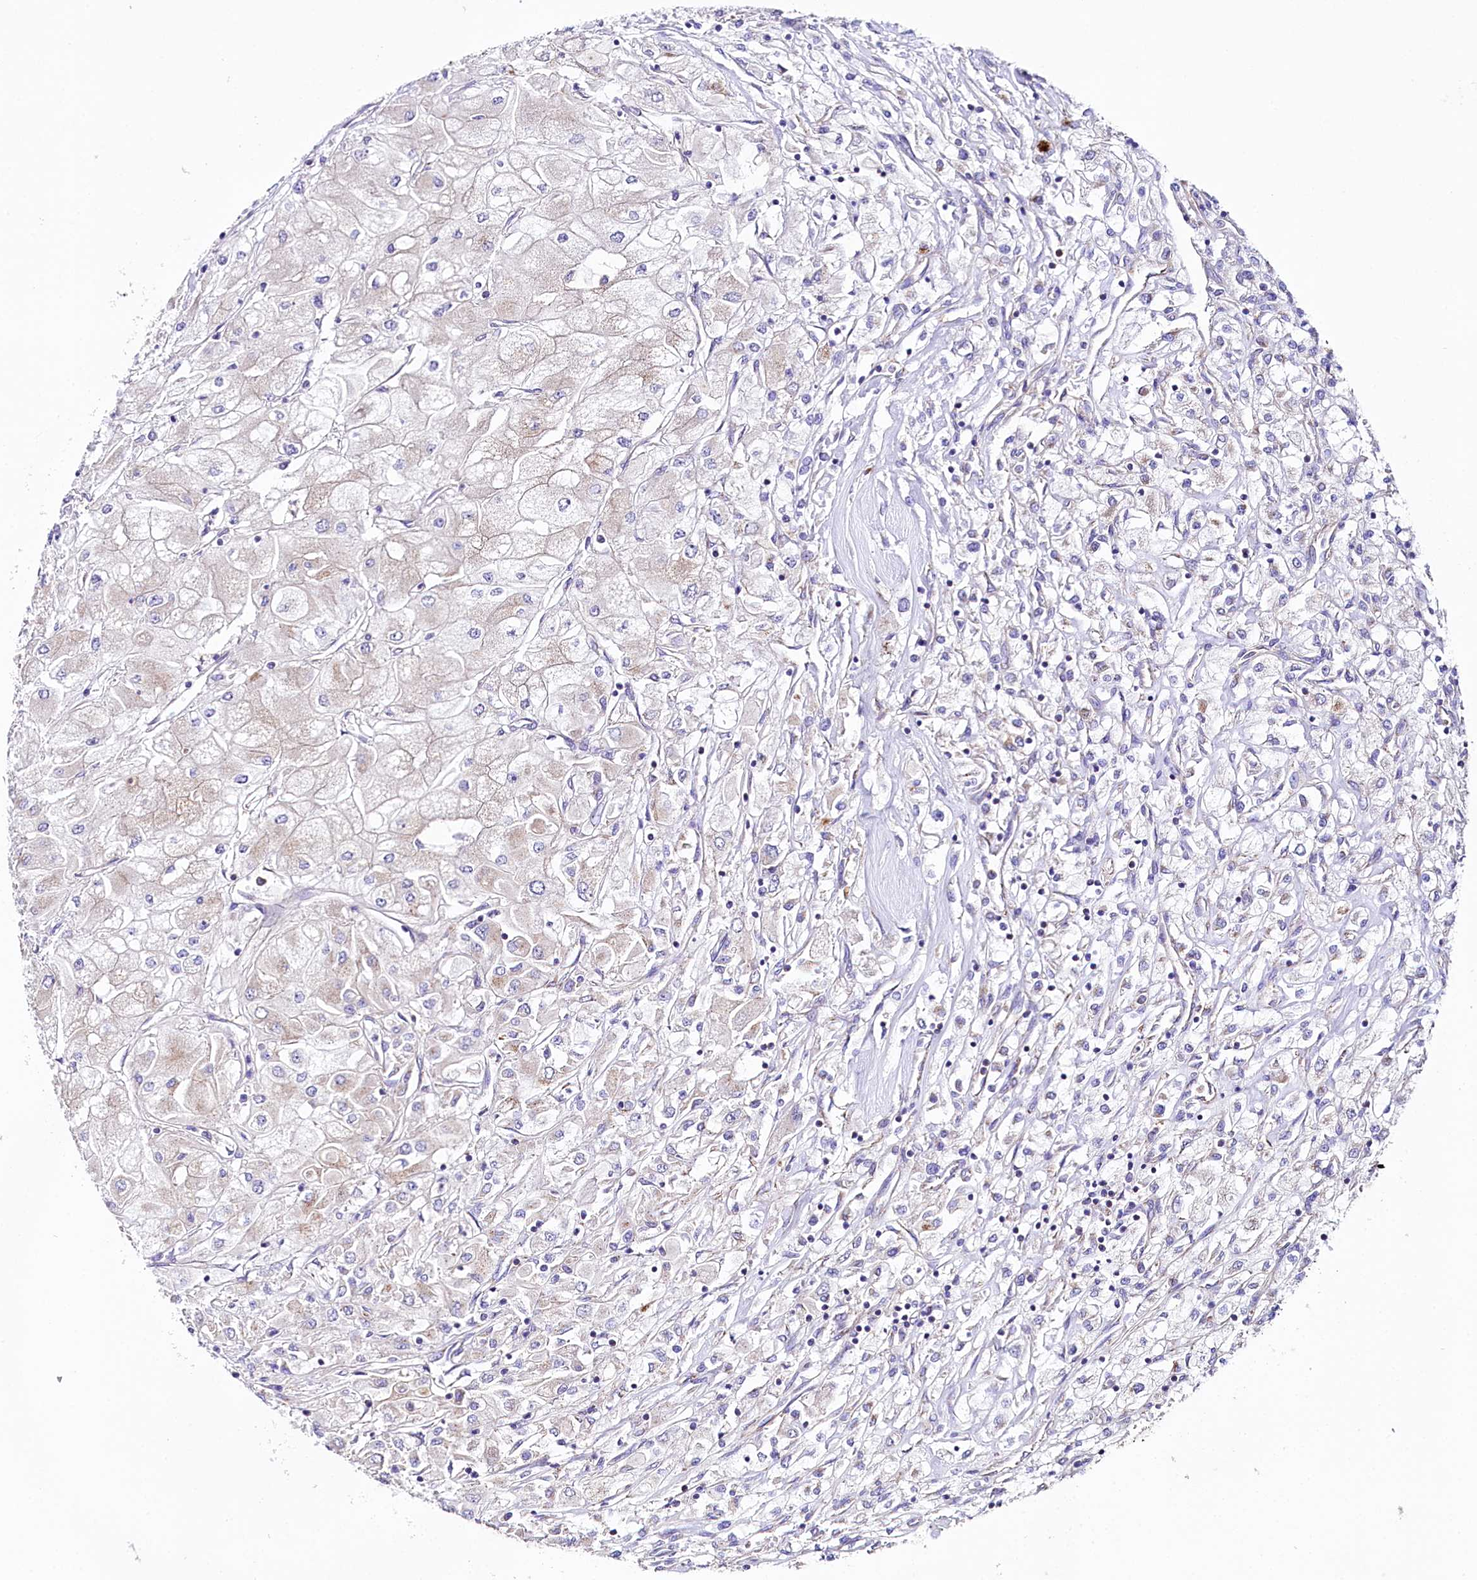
{"staining": {"intensity": "weak", "quantity": "<25%", "location": "cytoplasmic/membranous"}, "tissue": "renal cancer", "cell_type": "Tumor cells", "image_type": "cancer", "snomed": [{"axis": "morphology", "description": "Adenocarcinoma, NOS"}, {"axis": "topography", "description": "Kidney"}], "caption": "High magnification brightfield microscopy of adenocarcinoma (renal) stained with DAB (3,3'-diaminobenzidine) (brown) and counterstained with hematoxylin (blue): tumor cells show no significant staining.", "gene": "APLP2", "patient": {"sex": "male", "age": 80}}